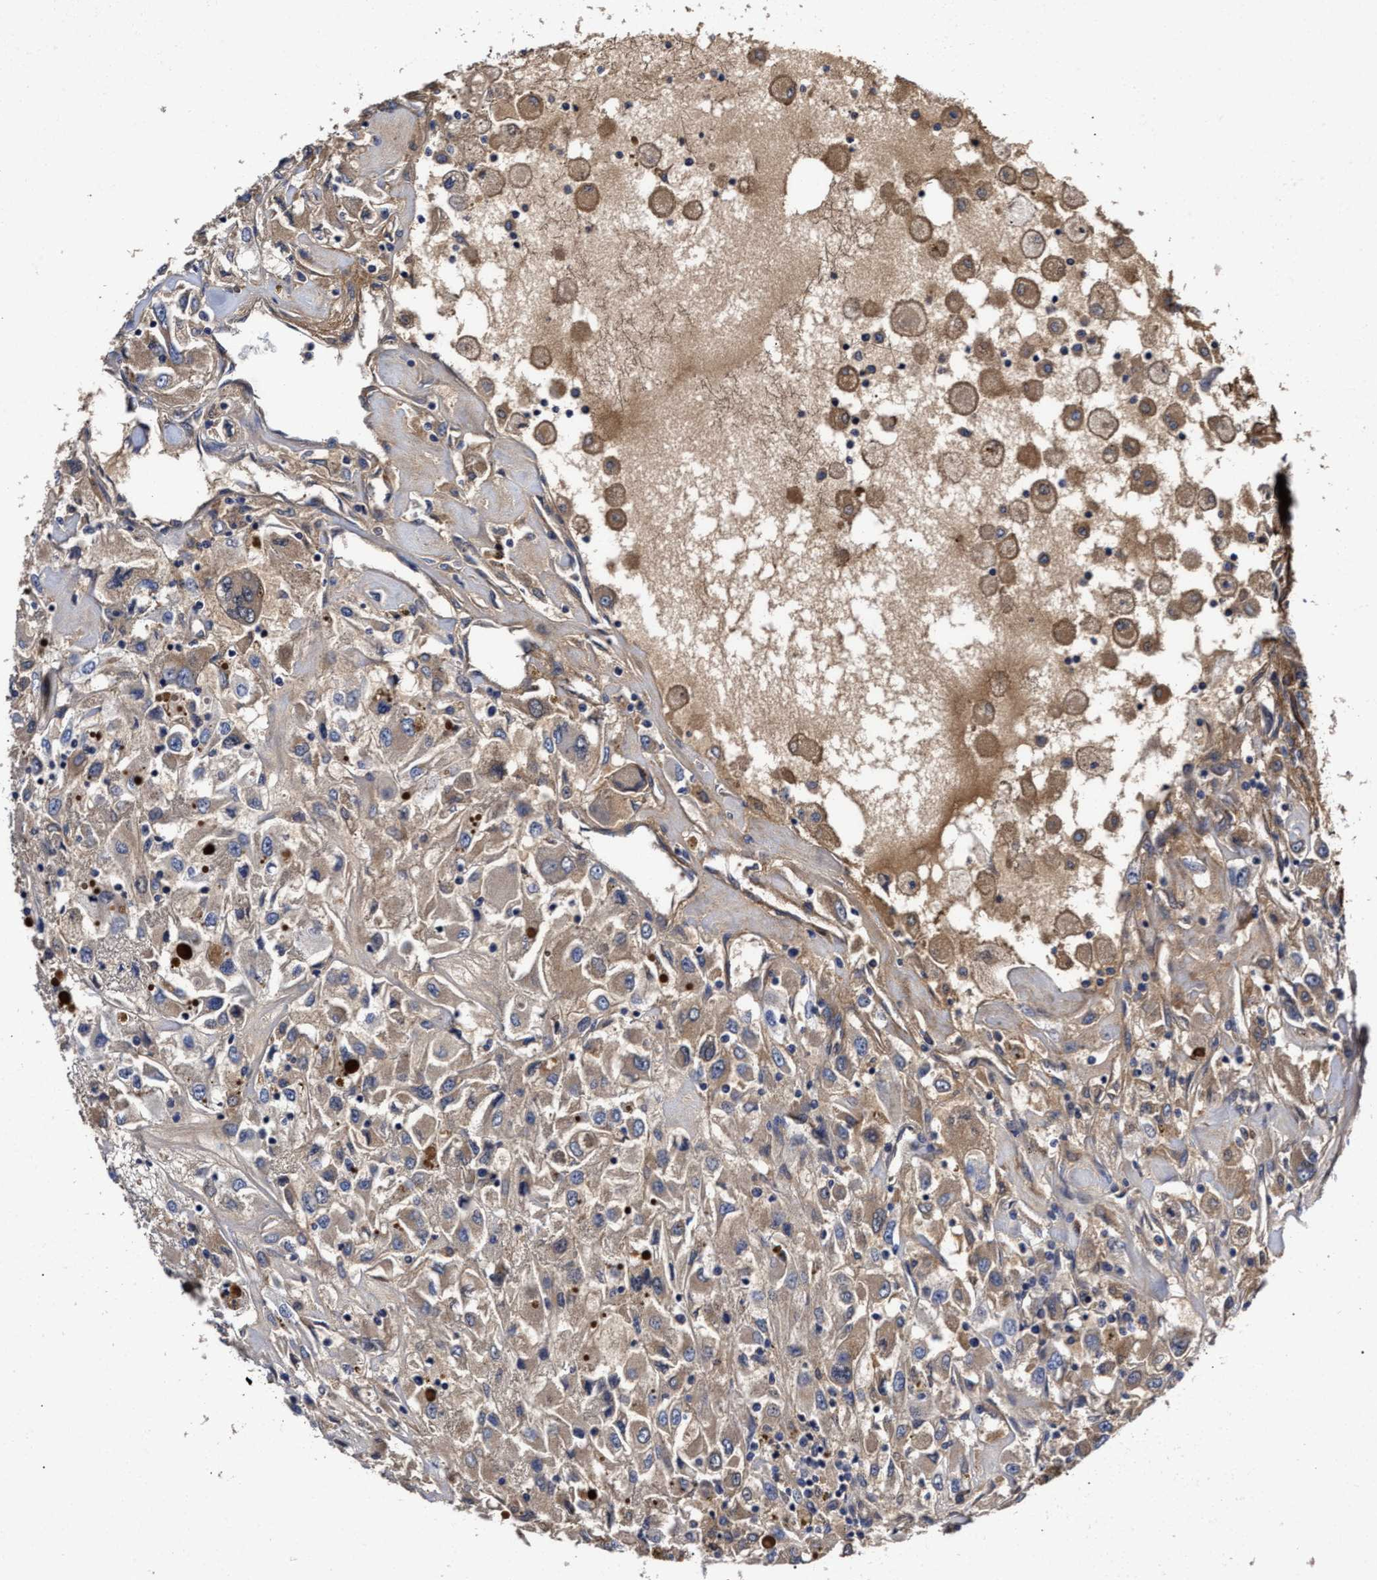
{"staining": {"intensity": "weak", "quantity": "25%-75%", "location": "cytoplasmic/membranous"}, "tissue": "renal cancer", "cell_type": "Tumor cells", "image_type": "cancer", "snomed": [{"axis": "morphology", "description": "Adenocarcinoma, NOS"}, {"axis": "topography", "description": "Kidney"}], "caption": "Protein staining shows weak cytoplasmic/membranous positivity in about 25%-75% of tumor cells in adenocarcinoma (renal). (DAB (3,3'-diaminobenzidine) IHC, brown staining for protein, blue staining for nuclei).", "gene": "SOCS5", "patient": {"sex": "female", "age": 52}}